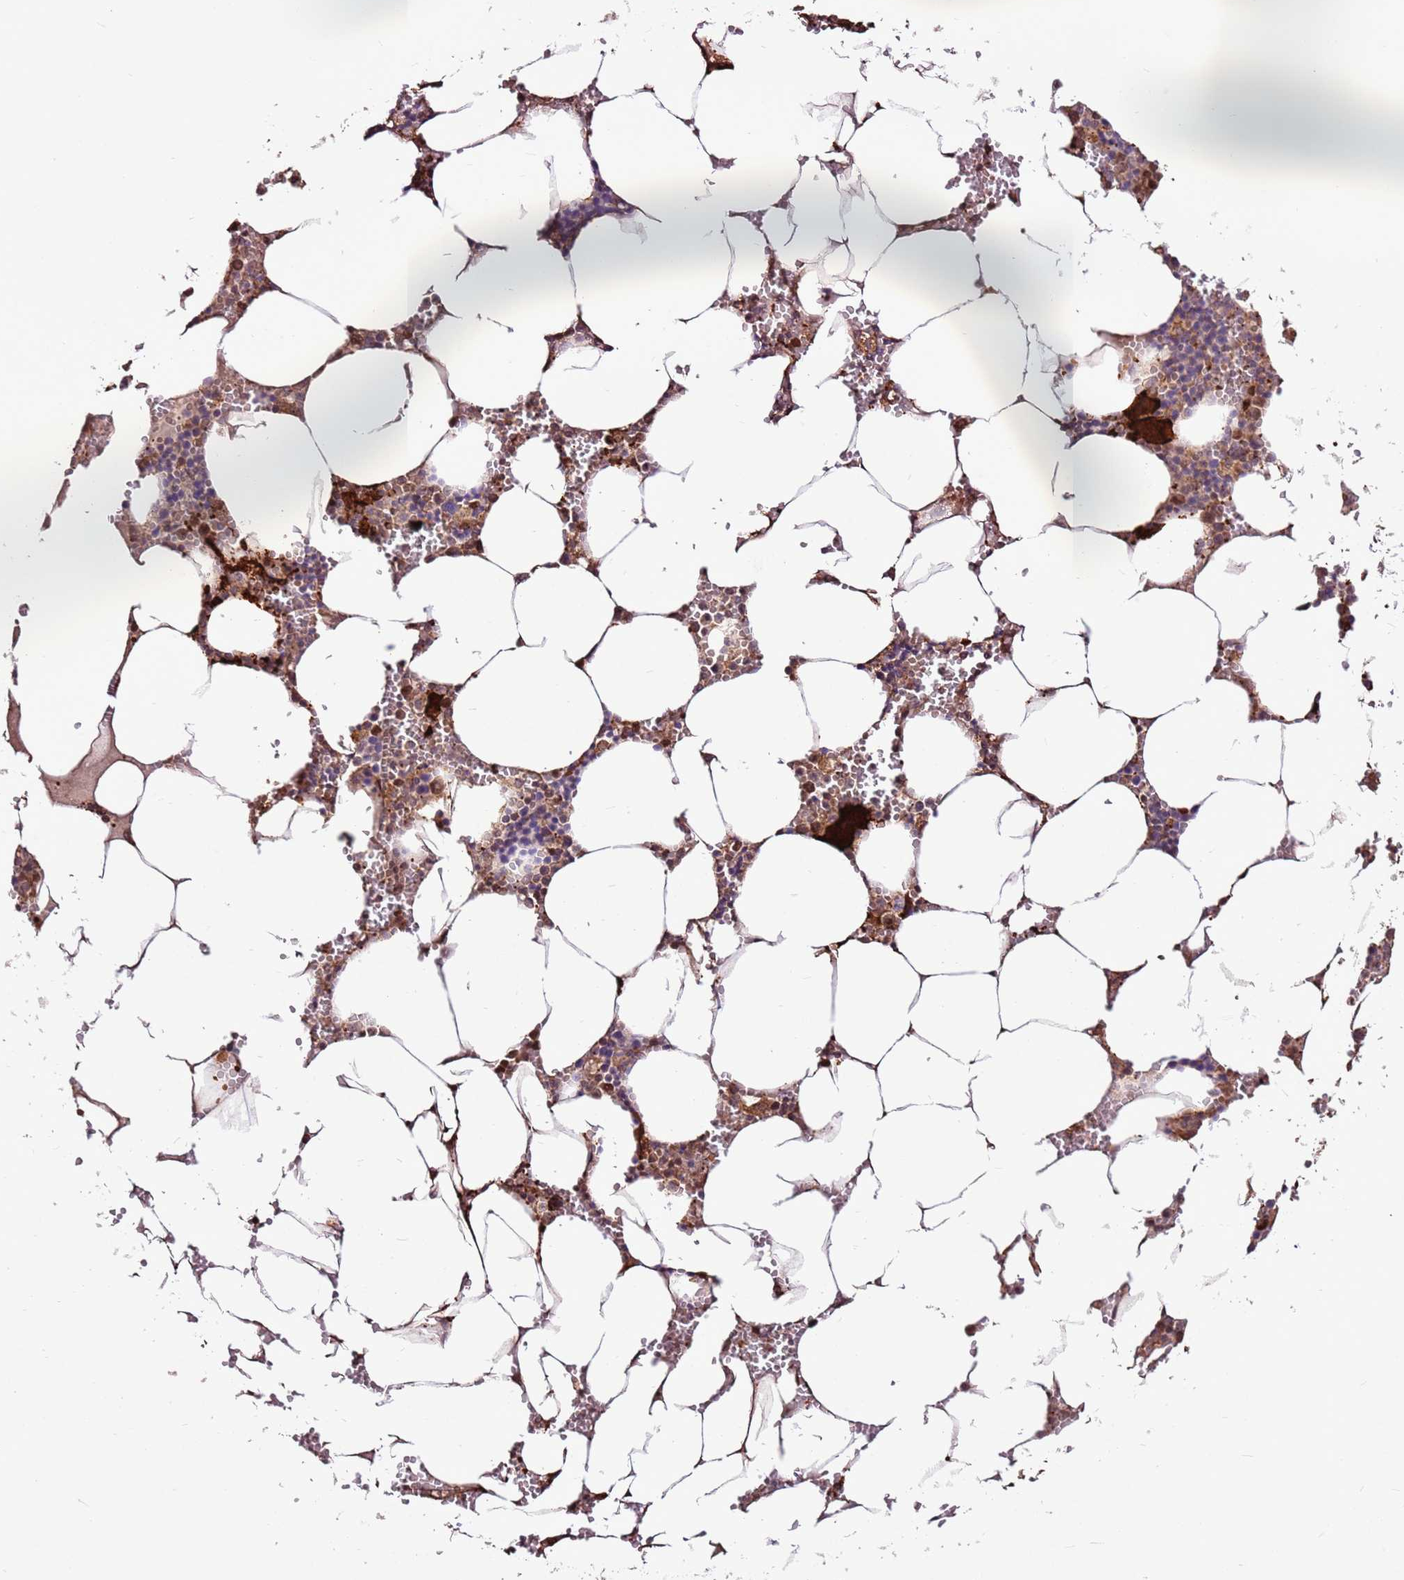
{"staining": {"intensity": "moderate", "quantity": "25%-75%", "location": "cytoplasmic/membranous,nuclear"}, "tissue": "bone marrow", "cell_type": "Hematopoietic cells", "image_type": "normal", "snomed": [{"axis": "morphology", "description": "Normal tissue, NOS"}, {"axis": "topography", "description": "Bone marrow"}], "caption": "Immunohistochemical staining of benign human bone marrow reveals 25%-75% levels of moderate cytoplasmic/membranous,nuclear protein positivity in approximately 25%-75% of hematopoietic cells. The staining was performed using DAB (3,3'-diaminobenzidine), with brown indicating positive protein expression. Nuclei are stained blue with hematoxylin.", "gene": "CCDC112", "patient": {"sex": "male", "age": 70}}